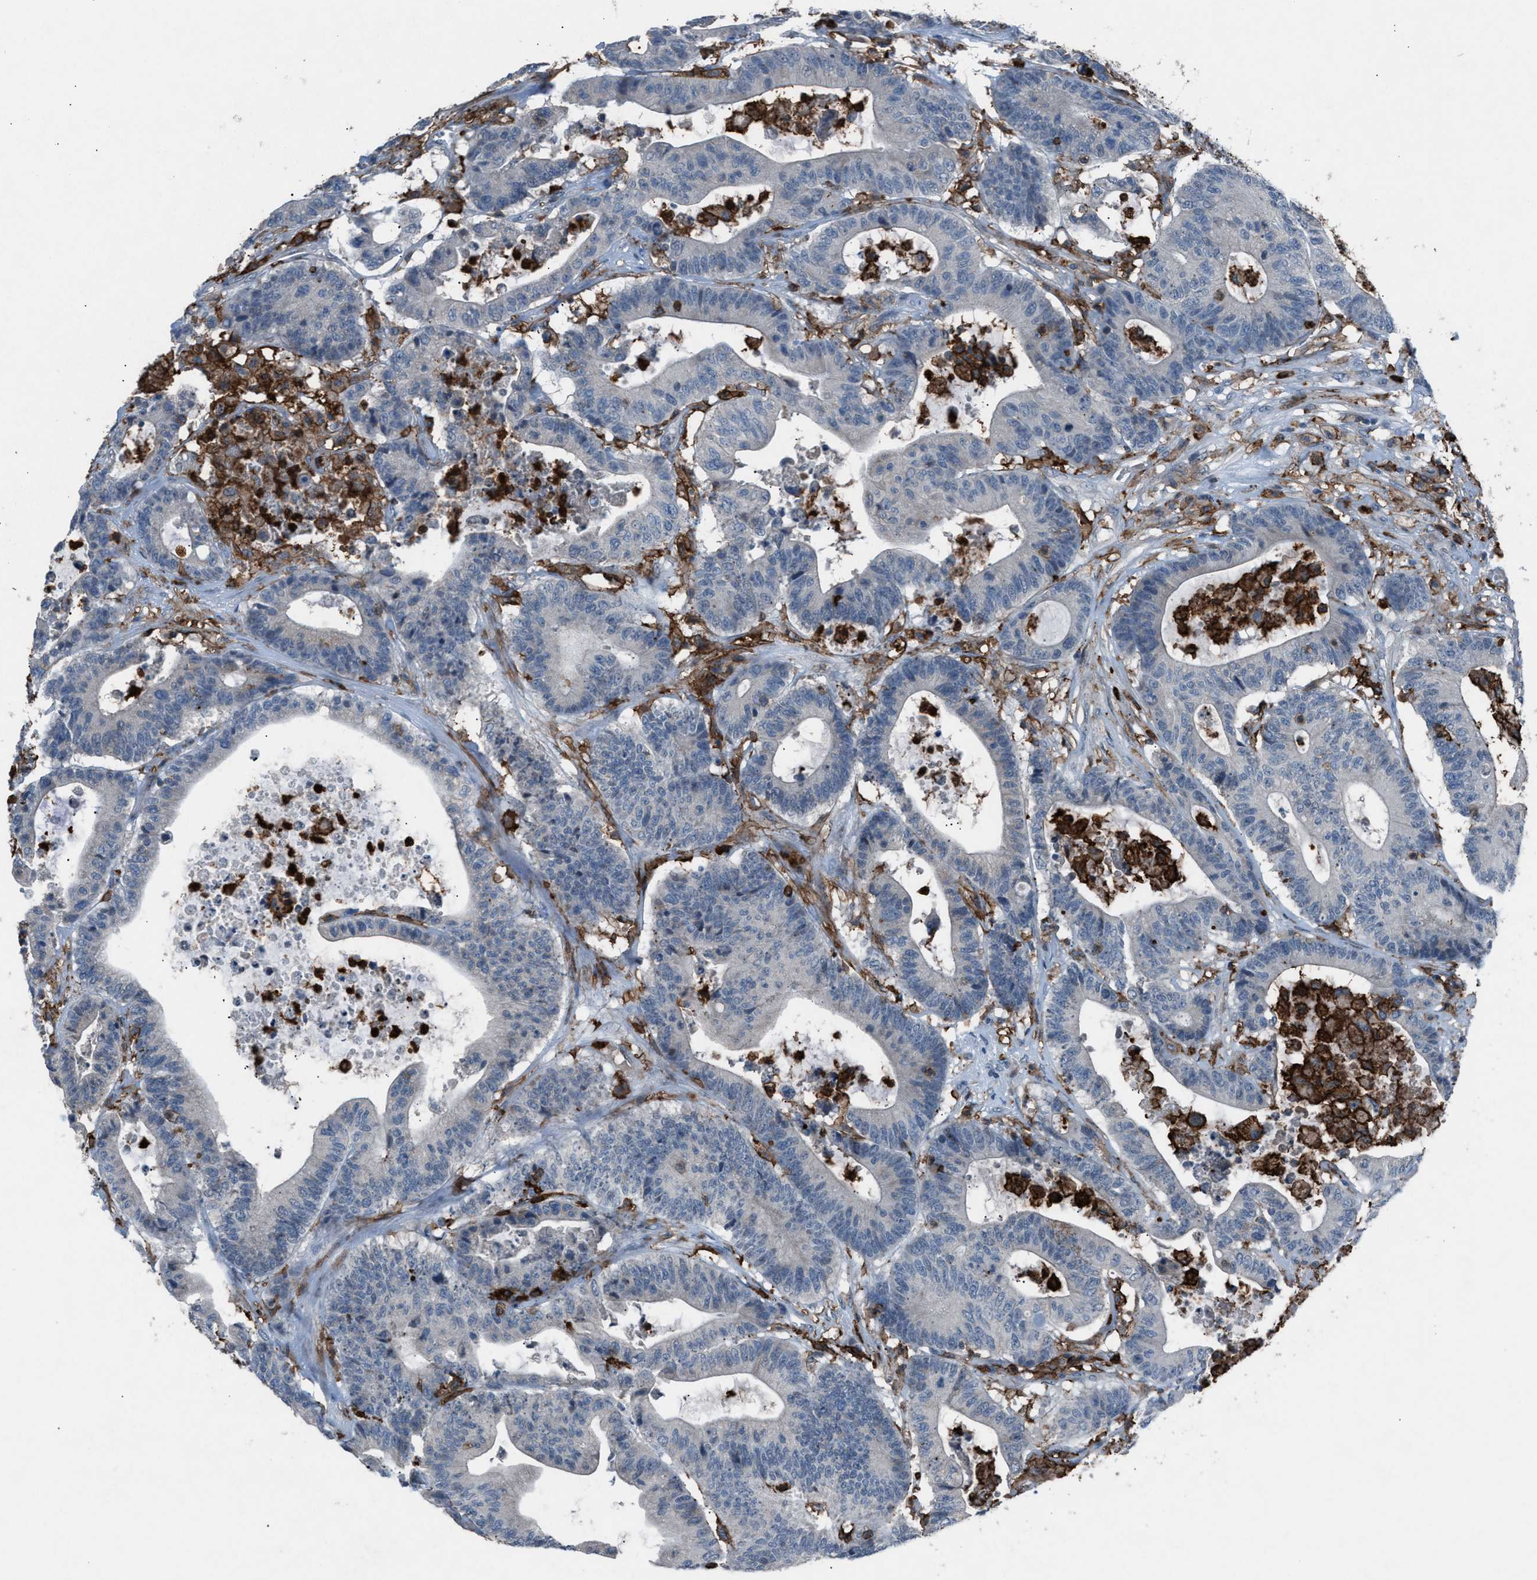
{"staining": {"intensity": "negative", "quantity": "none", "location": "none"}, "tissue": "colorectal cancer", "cell_type": "Tumor cells", "image_type": "cancer", "snomed": [{"axis": "morphology", "description": "Adenocarcinoma, NOS"}, {"axis": "topography", "description": "Colon"}], "caption": "High magnification brightfield microscopy of adenocarcinoma (colorectal) stained with DAB (brown) and counterstained with hematoxylin (blue): tumor cells show no significant expression.", "gene": "FCER1G", "patient": {"sex": "female", "age": 84}}